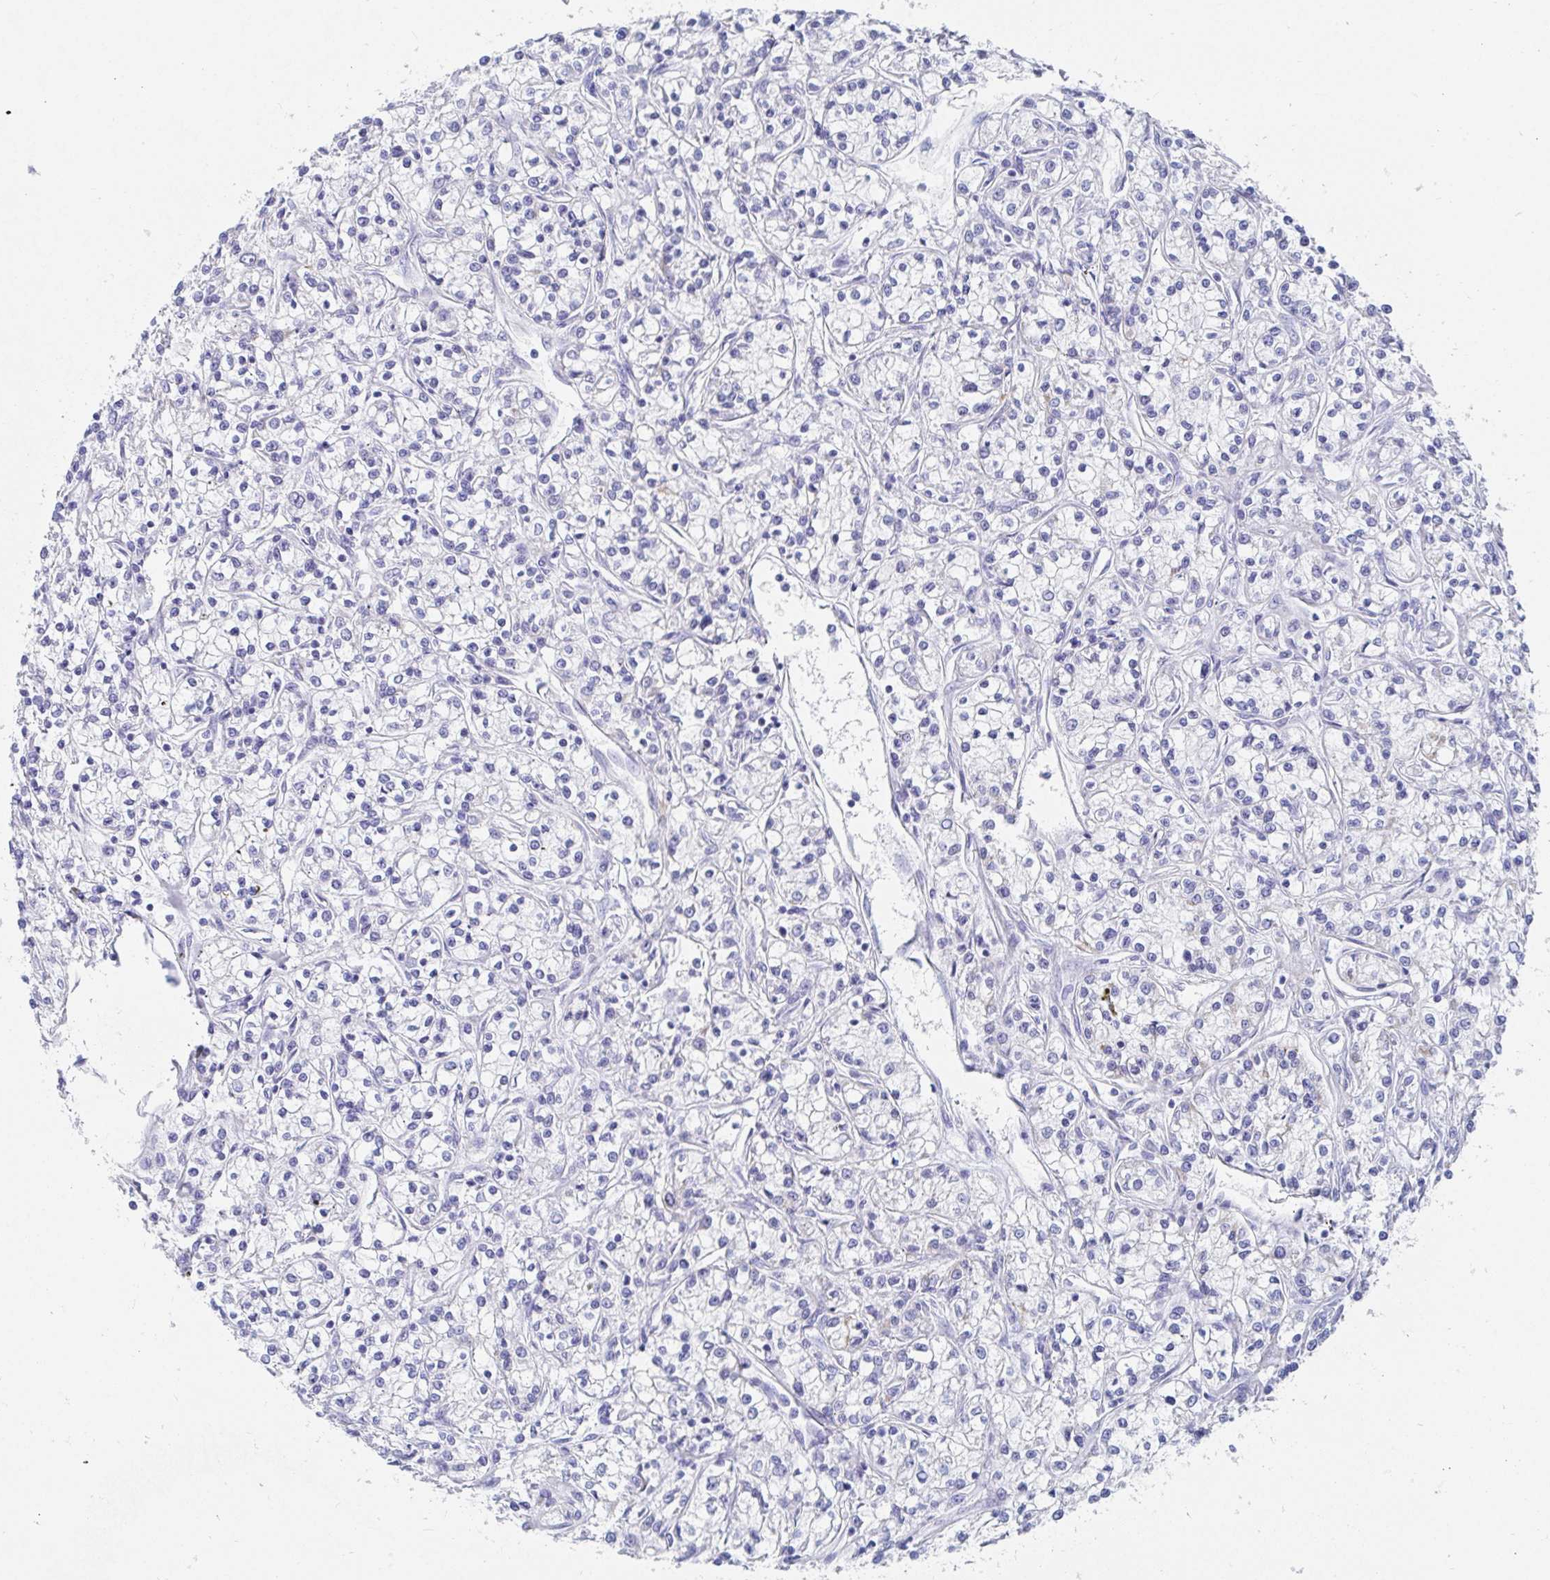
{"staining": {"intensity": "negative", "quantity": "none", "location": "none"}, "tissue": "renal cancer", "cell_type": "Tumor cells", "image_type": "cancer", "snomed": [{"axis": "morphology", "description": "Adenocarcinoma, NOS"}, {"axis": "topography", "description": "Kidney"}], "caption": "IHC of renal cancer (adenocarcinoma) shows no expression in tumor cells.", "gene": "CLDN8", "patient": {"sex": "female", "age": 59}}